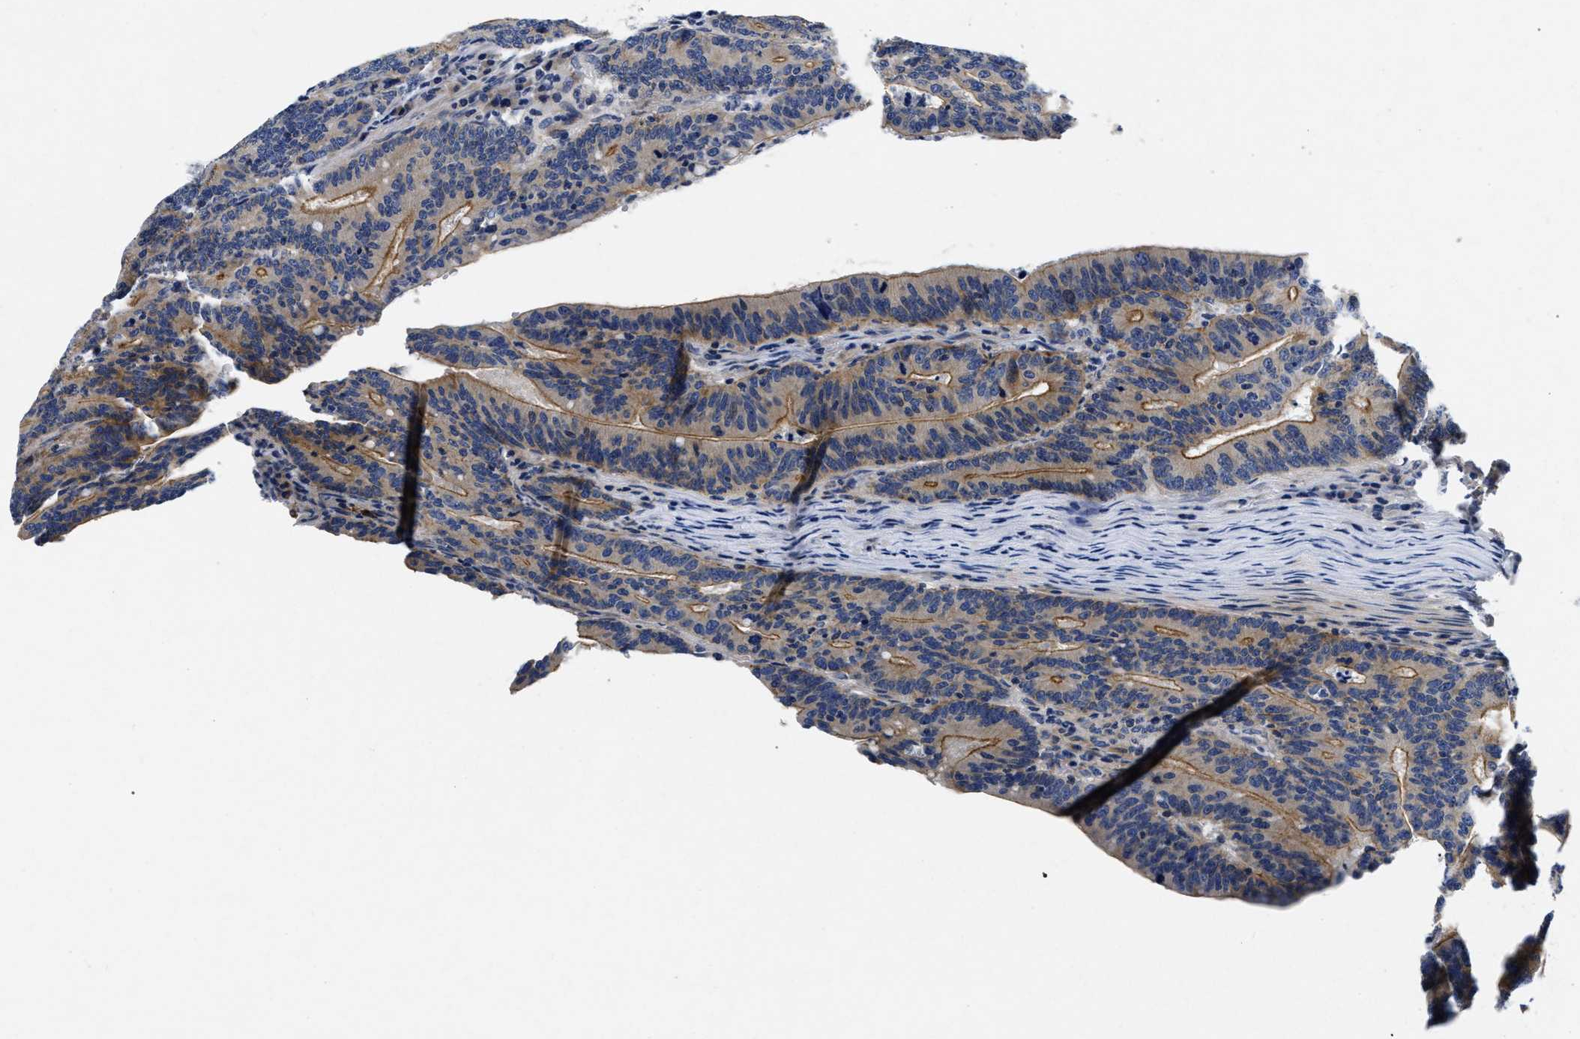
{"staining": {"intensity": "moderate", "quantity": "25%-75%", "location": "cytoplasmic/membranous"}, "tissue": "colorectal cancer", "cell_type": "Tumor cells", "image_type": "cancer", "snomed": [{"axis": "morphology", "description": "Adenocarcinoma, NOS"}, {"axis": "topography", "description": "Colon"}], "caption": "Immunohistochemical staining of colorectal cancer (adenocarcinoma) shows moderate cytoplasmic/membranous protein staining in approximately 25%-75% of tumor cells.", "gene": "LAD1", "patient": {"sex": "female", "age": 66}}